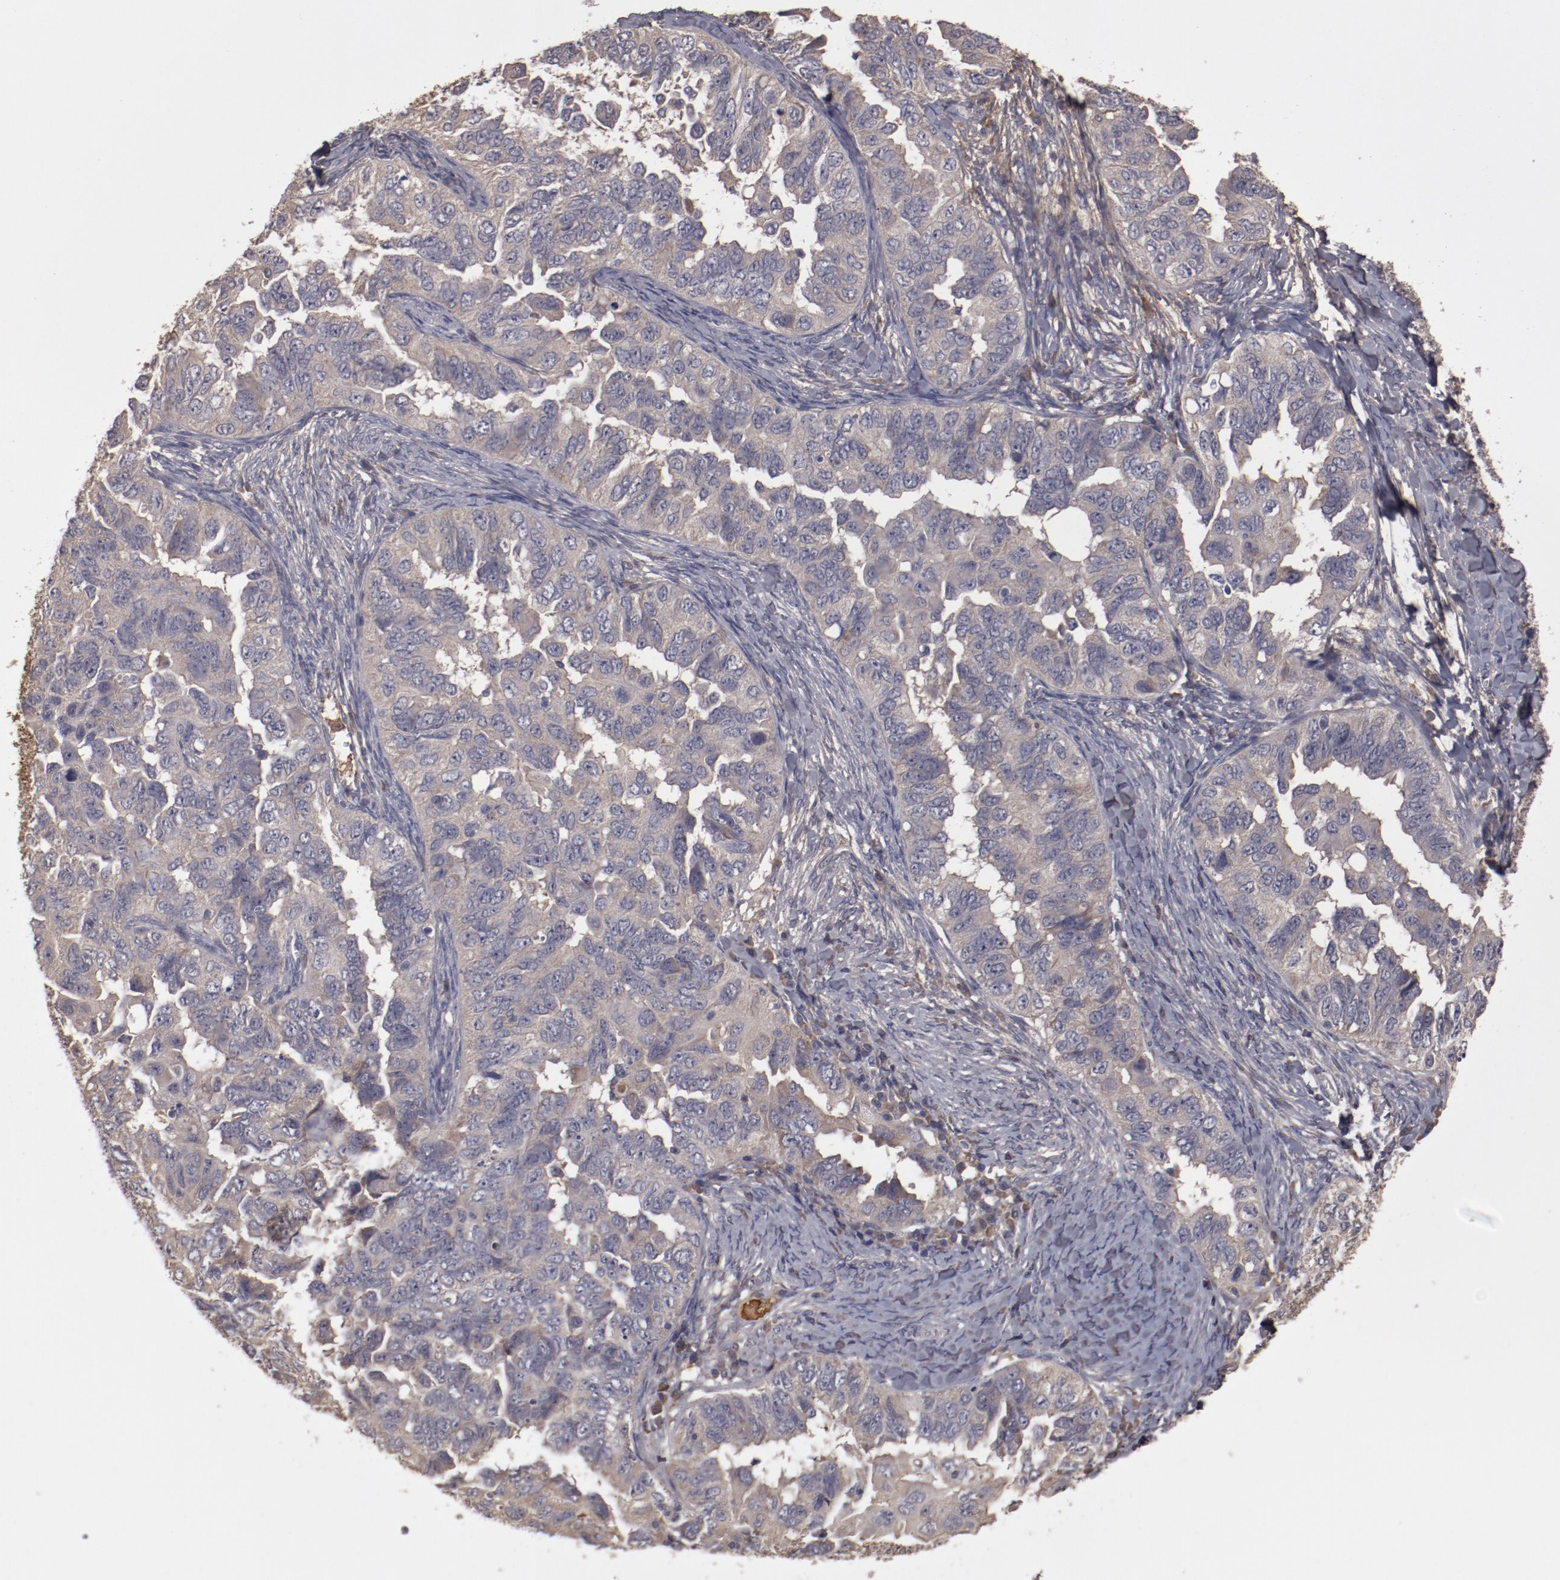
{"staining": {"intensity": "weak", "quantity": "<25%", "location": "cytoplasmic/membranous"}, "tissue": "ovarian cancer", "cell_type": "Tumor cells", "image_type": "cancer", "snomed": [{"axis": "morphology", "description": "Cystadenocarcinoma, serous, NOS"}, {"axis": "topography", "description": "Ovary"}], "caption": "Ovarian serous cystadenocarcinoma stained for a protein using immunohistochemistry (IHC) shows no positivity tumor cells.", "gene": "CP", "patient": {"sex": "female", "age": 82}}